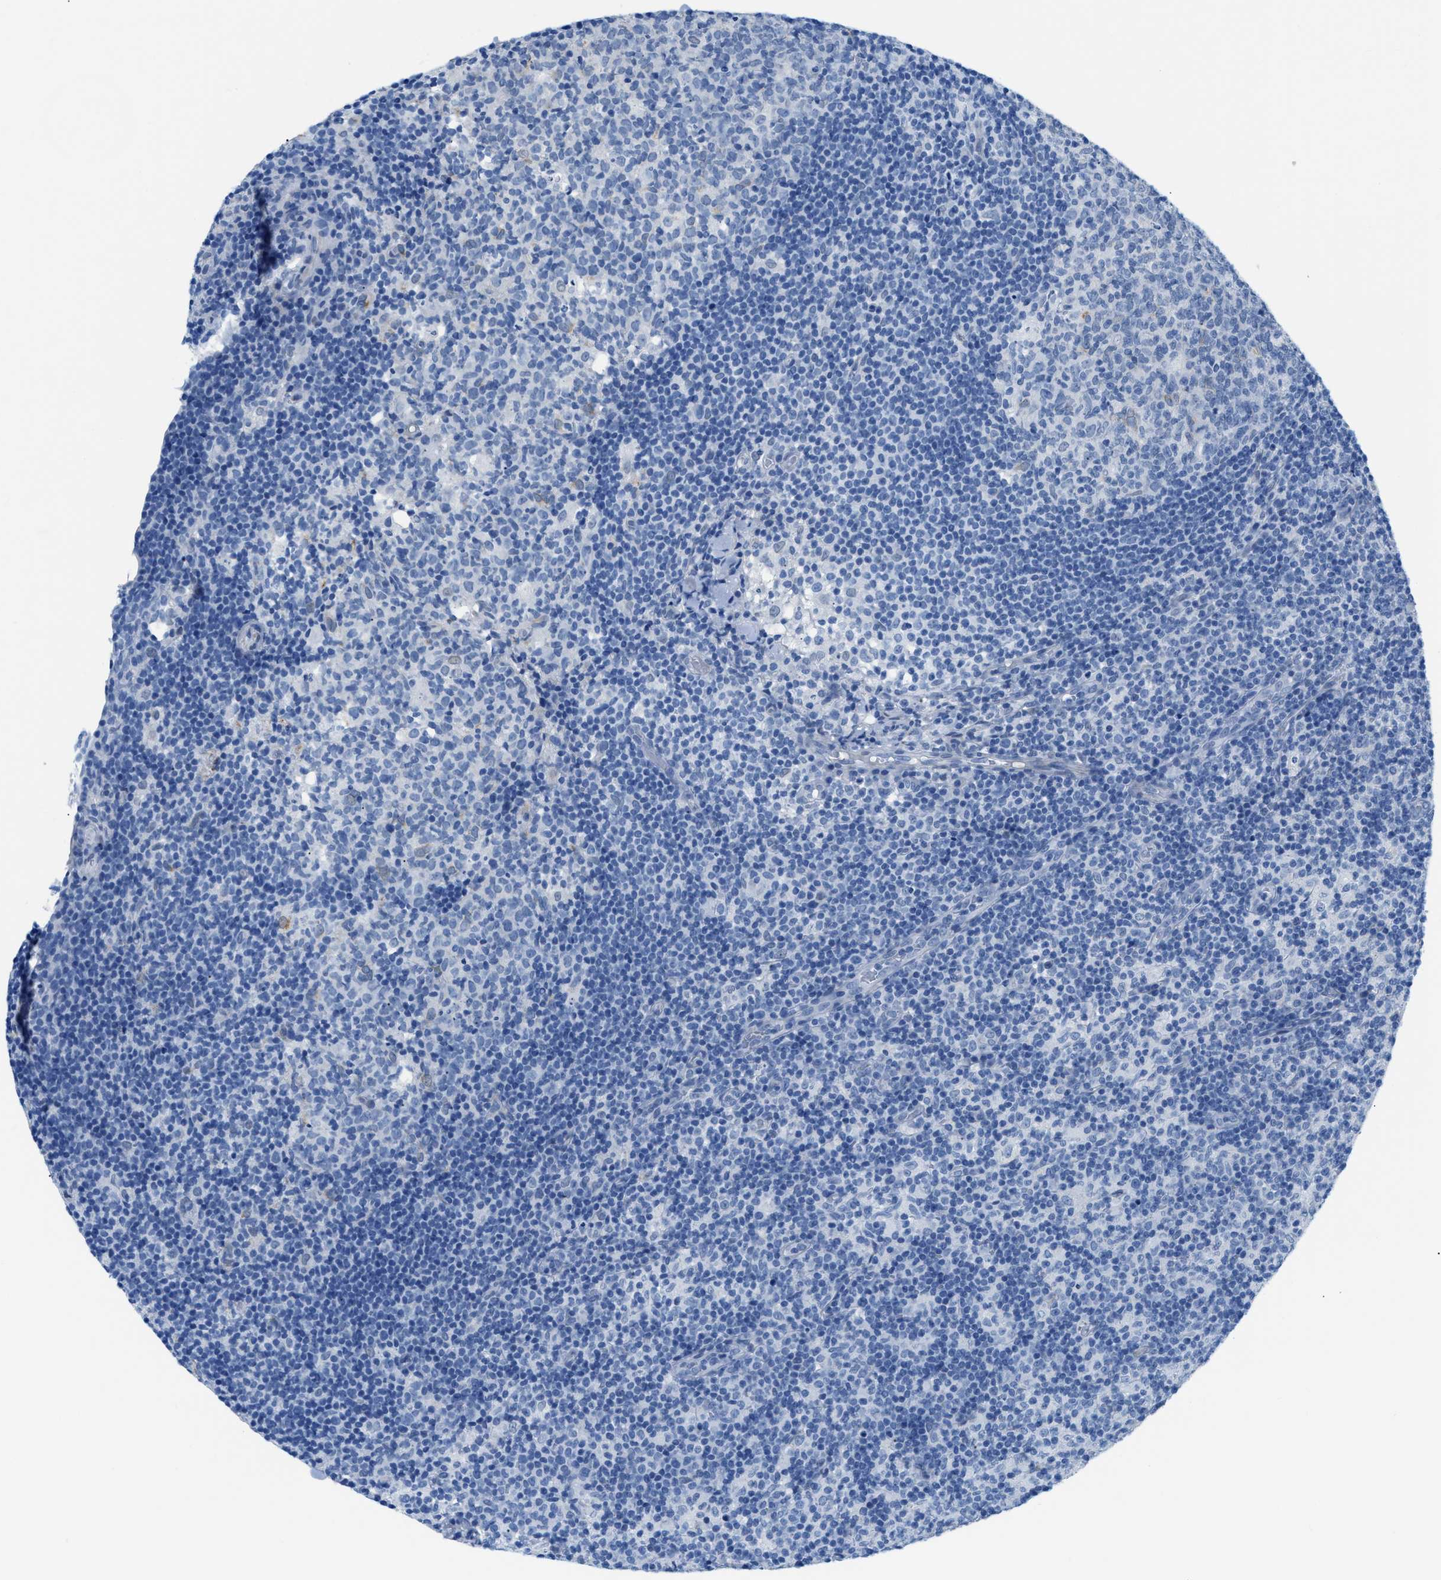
{"staining": {"intensity": "negative", "quantity": "none", "location": "none"}, "tissue": "lymph node", "cell_type": "Germinal center cells", "image_type": "normal", "snomed": [{"axis": "morphology", "description": "Normal tissue, NOS"}, {"axis": "morphology", "description": "Inflammation, NOS"}, {"axis": "topography", "description": "Lymph node"}], "caption": "The micrograph shows no significant positivity in germinal center cells of lymph node.", "gene": "FDCSP", "patient": {"sex": "male", "age": 55}}